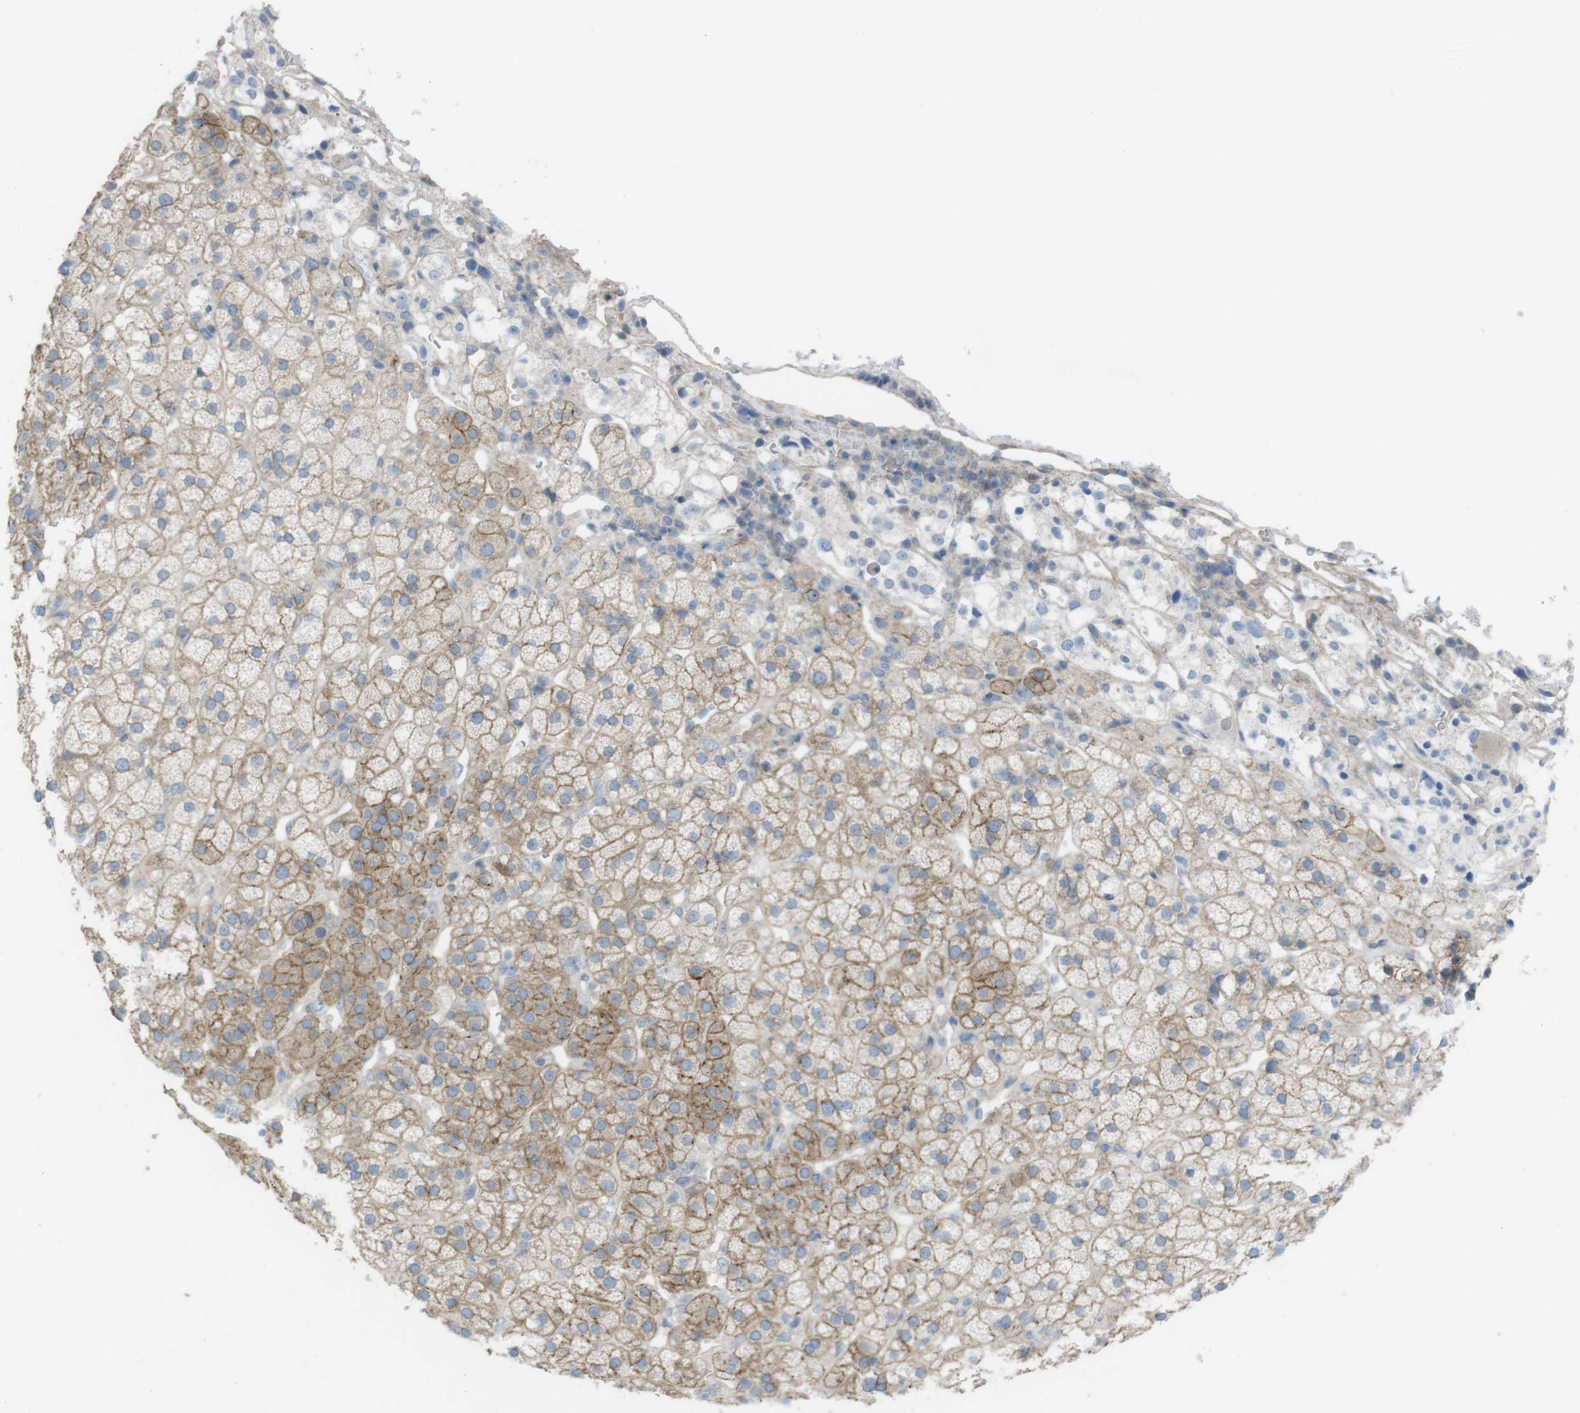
{"staining": {"intensity": "moderate", "quantity": ">75%", "location": "cytoplasmic/membranous"}, "tissue": "adrenal gland", "cell_type": "Glandular cells", "image_type": "normal", "snomed": [{"axis": "morphology", "description": "Normal tissue, NOS"}, {"axis": "topography", "description": "Adrenal gland"}], "caption": "Moderate cytoplasmic/membranous staining for a protein is present in about >75% of glandular cells of unremarkable adrenal gland using immunohistochemistry (IHC).", "gene": "PREX2", "patient": {"sex": "male", "age": 56}}